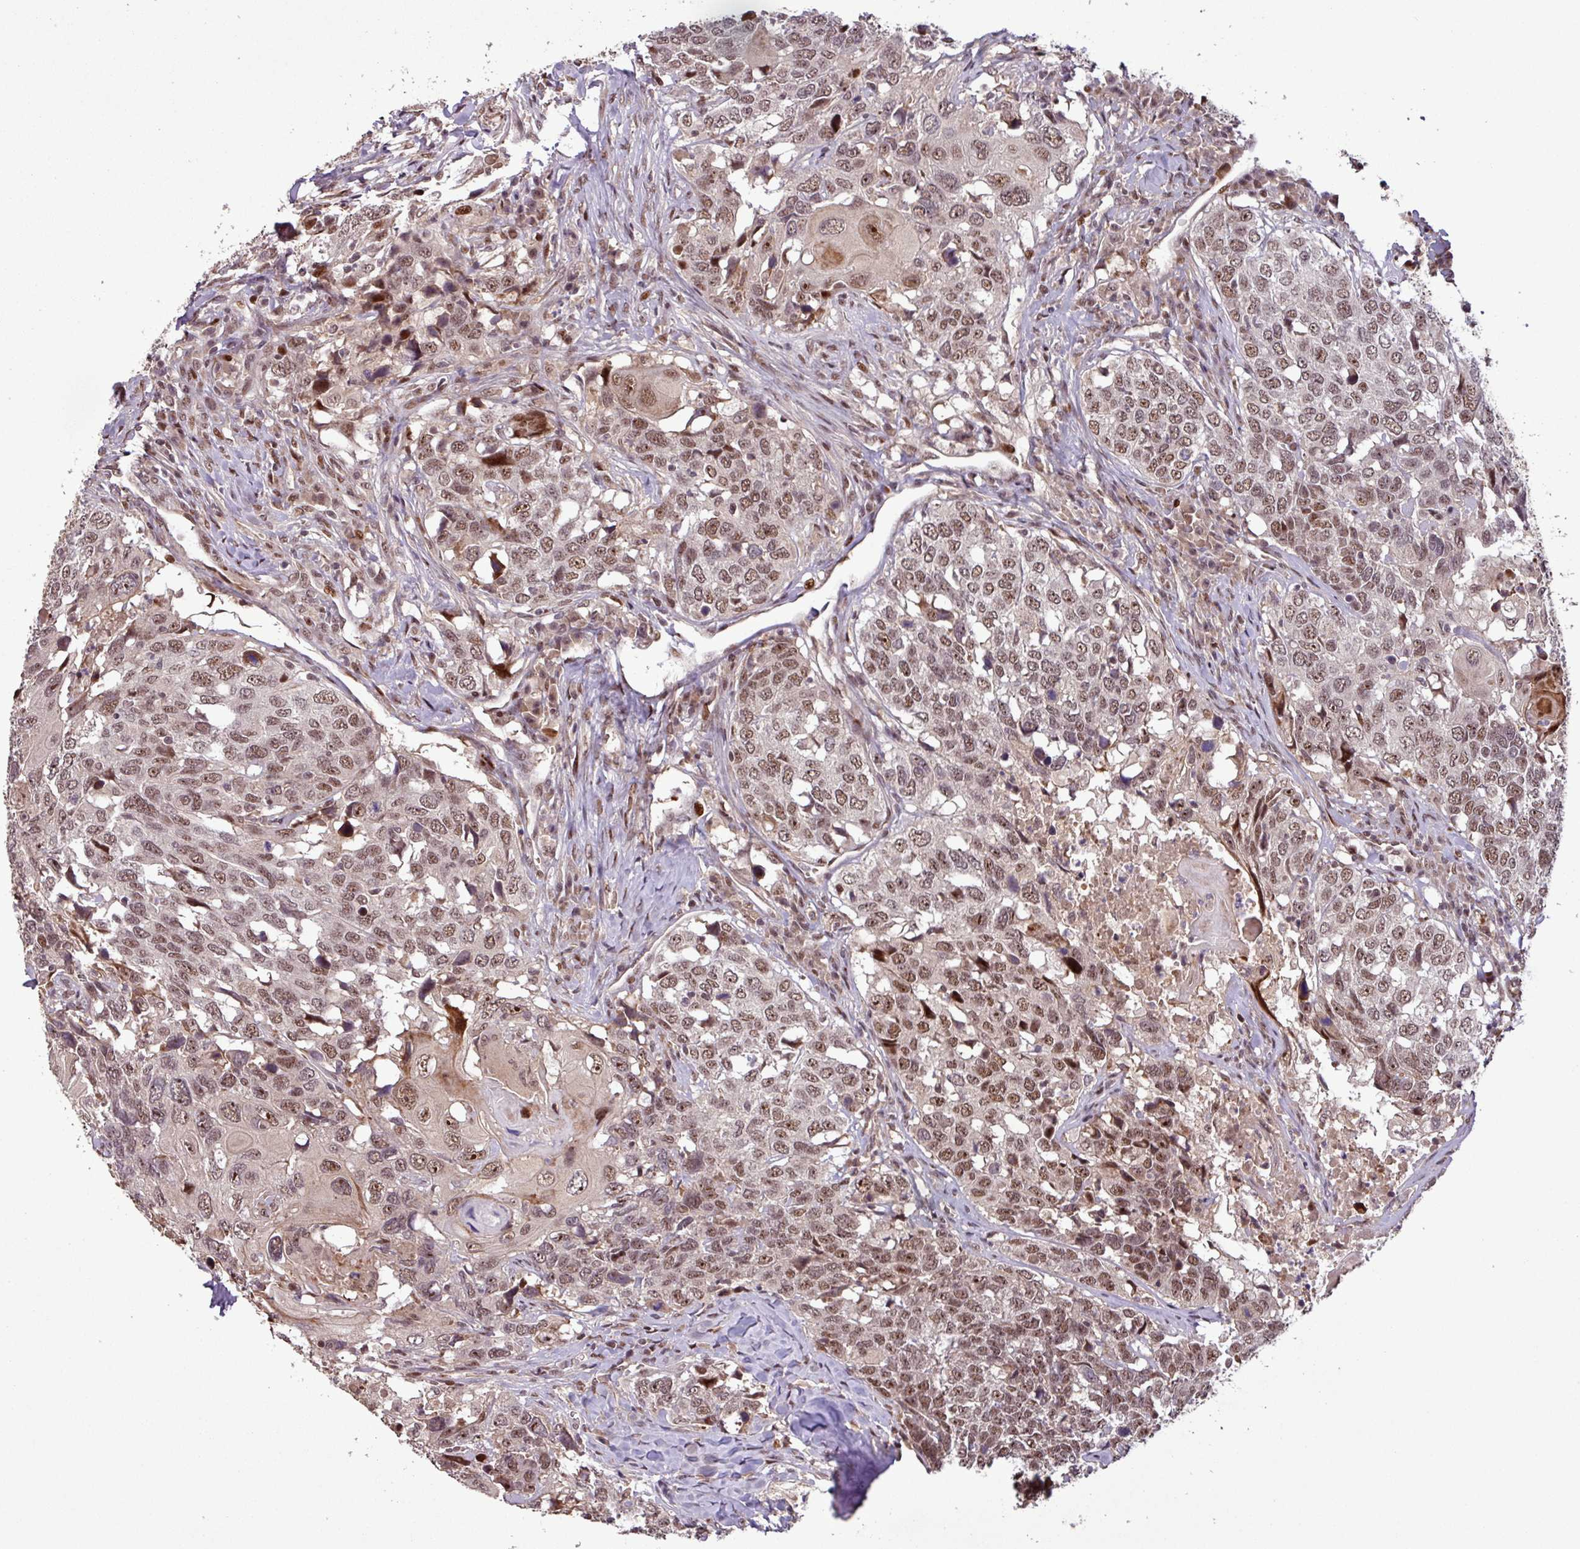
{"staining": {"intensity": "moderate", "quantity": ">75%", "location": "nuclear"}, "tissue": "head and neck cancer", "cell_type": "Tumor cells", "image_type": "cancer", "snomed": [{"axis": "morphology", "description": "Normal tissue, NOS"}, {"axis": "morphology", "description": "Squamous cell carcinoma, NOS"}, {"axis": "topography", "description": "Skeletal muscle"}, {"axis": "topography", "description": "Vascular tissue"}, {"axis": "topography", "description": "Peripheral nerve tissue"}, {"axis": "topography", "description": "Head-Neck"}], "caption": "DAB (3,3'-diaminobenzidine) immunohistochemical staining of head and neck cancer (squamous cell carcinoma) shows moderate nuclear protein expression in about >75% of tumor cells.", "gene": "SLC22A24", "patient": {"sex": "male", "age": 66}}